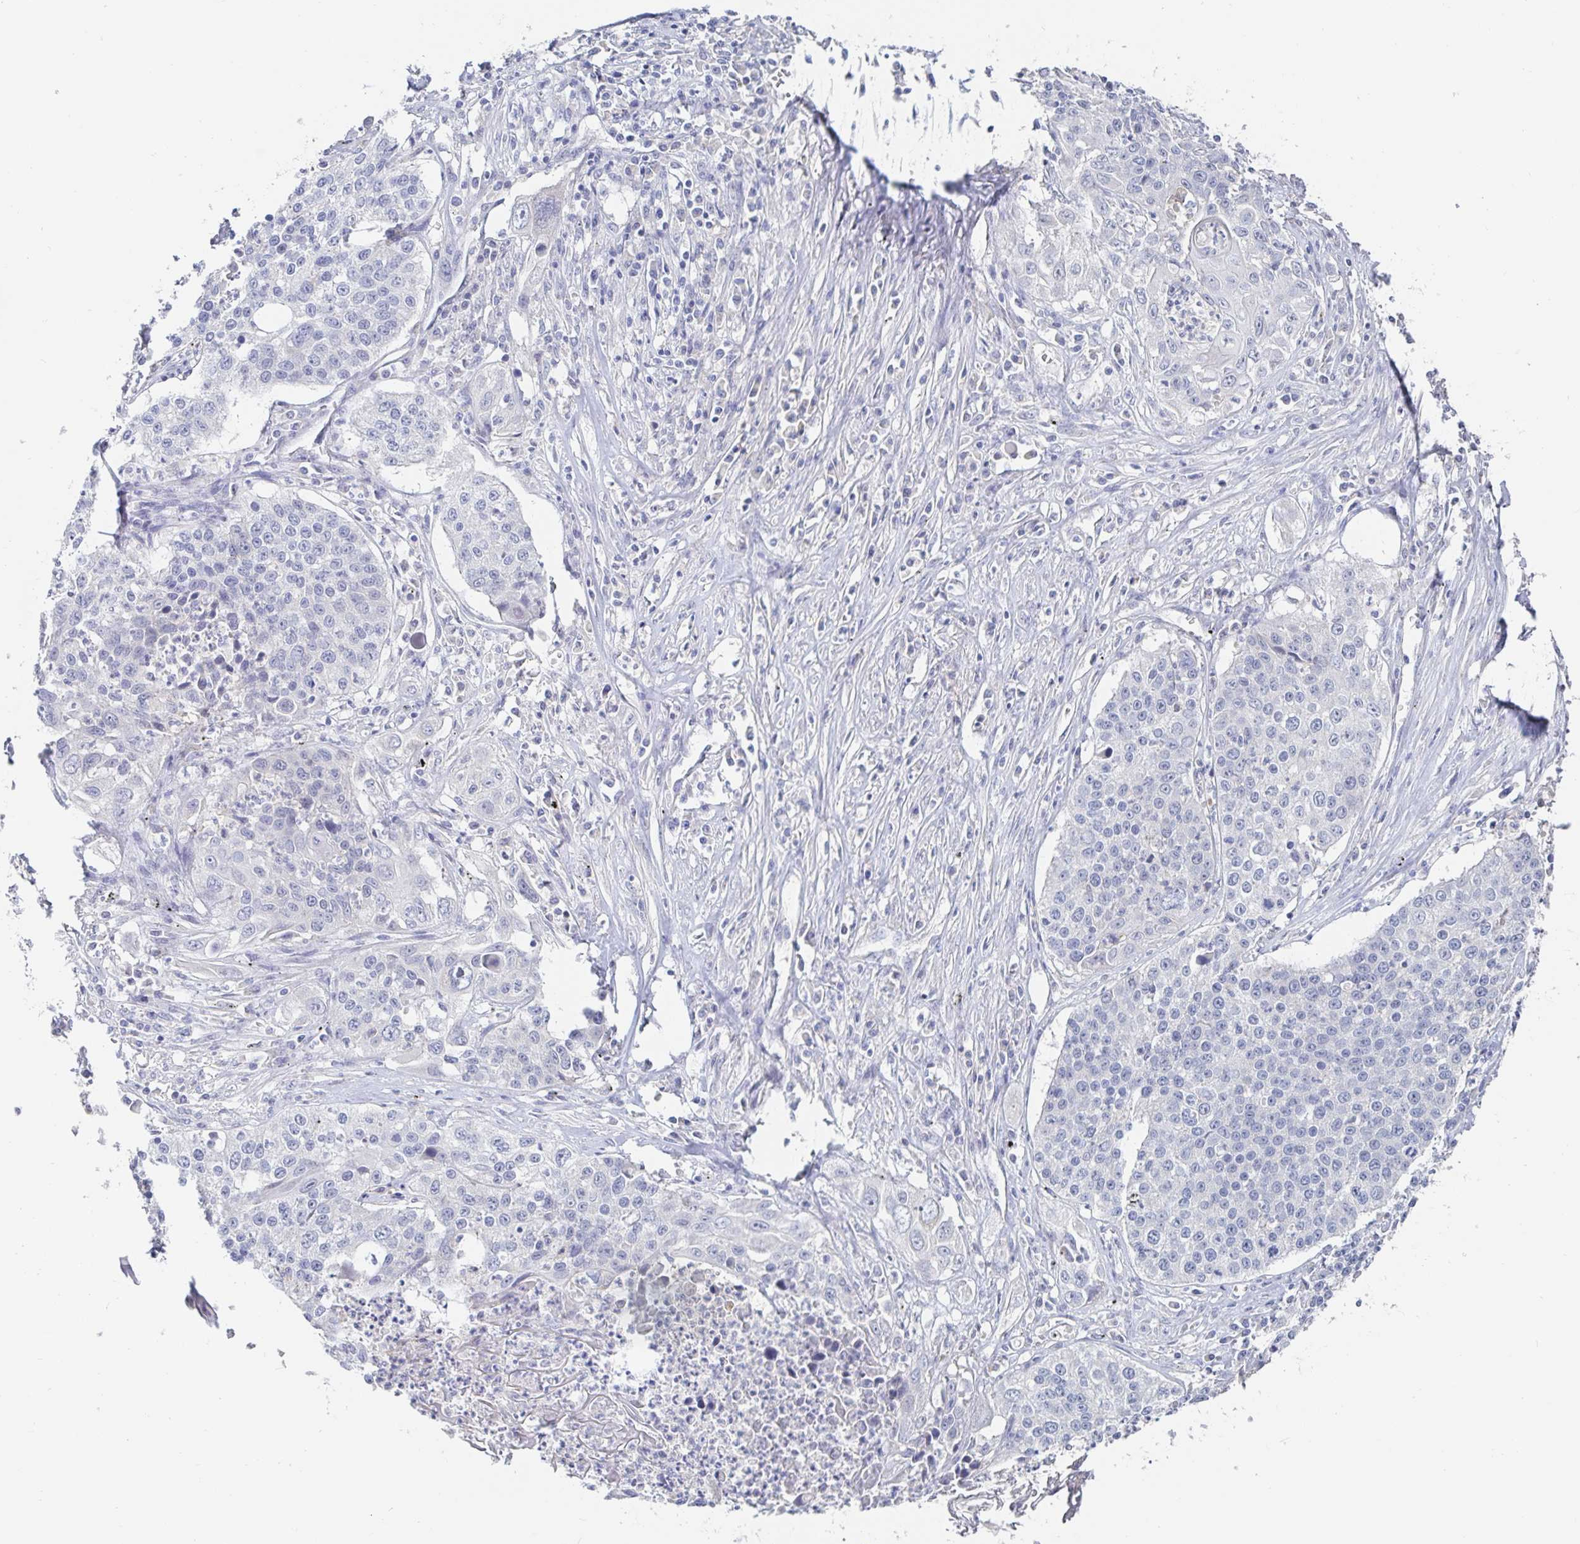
{"staining": {"intensity": "negative", "quantity": "none", "location": "none"}, "tissue": "lung cancer", "cell_type": "Tumor cells", "image_type": "cancer", "snomed": [{"axis": "morphology", "description": "Squamous cell carcinoma, NOS"}, {"axis": "morphology", "description": "Squamous cell carcinoma, metastatic, NOS"}, {"axis": "topography", "description": "Lung"}, {"axis": "topography", "description": "Pleura, NOS"}], "caption": "This is a photomicrograph of immunohistochemistry staining of lung cancer, which shows no expression in tumor cells.", "gene": "SPPL3", "patient": {"sex": "male", "age": 72}}